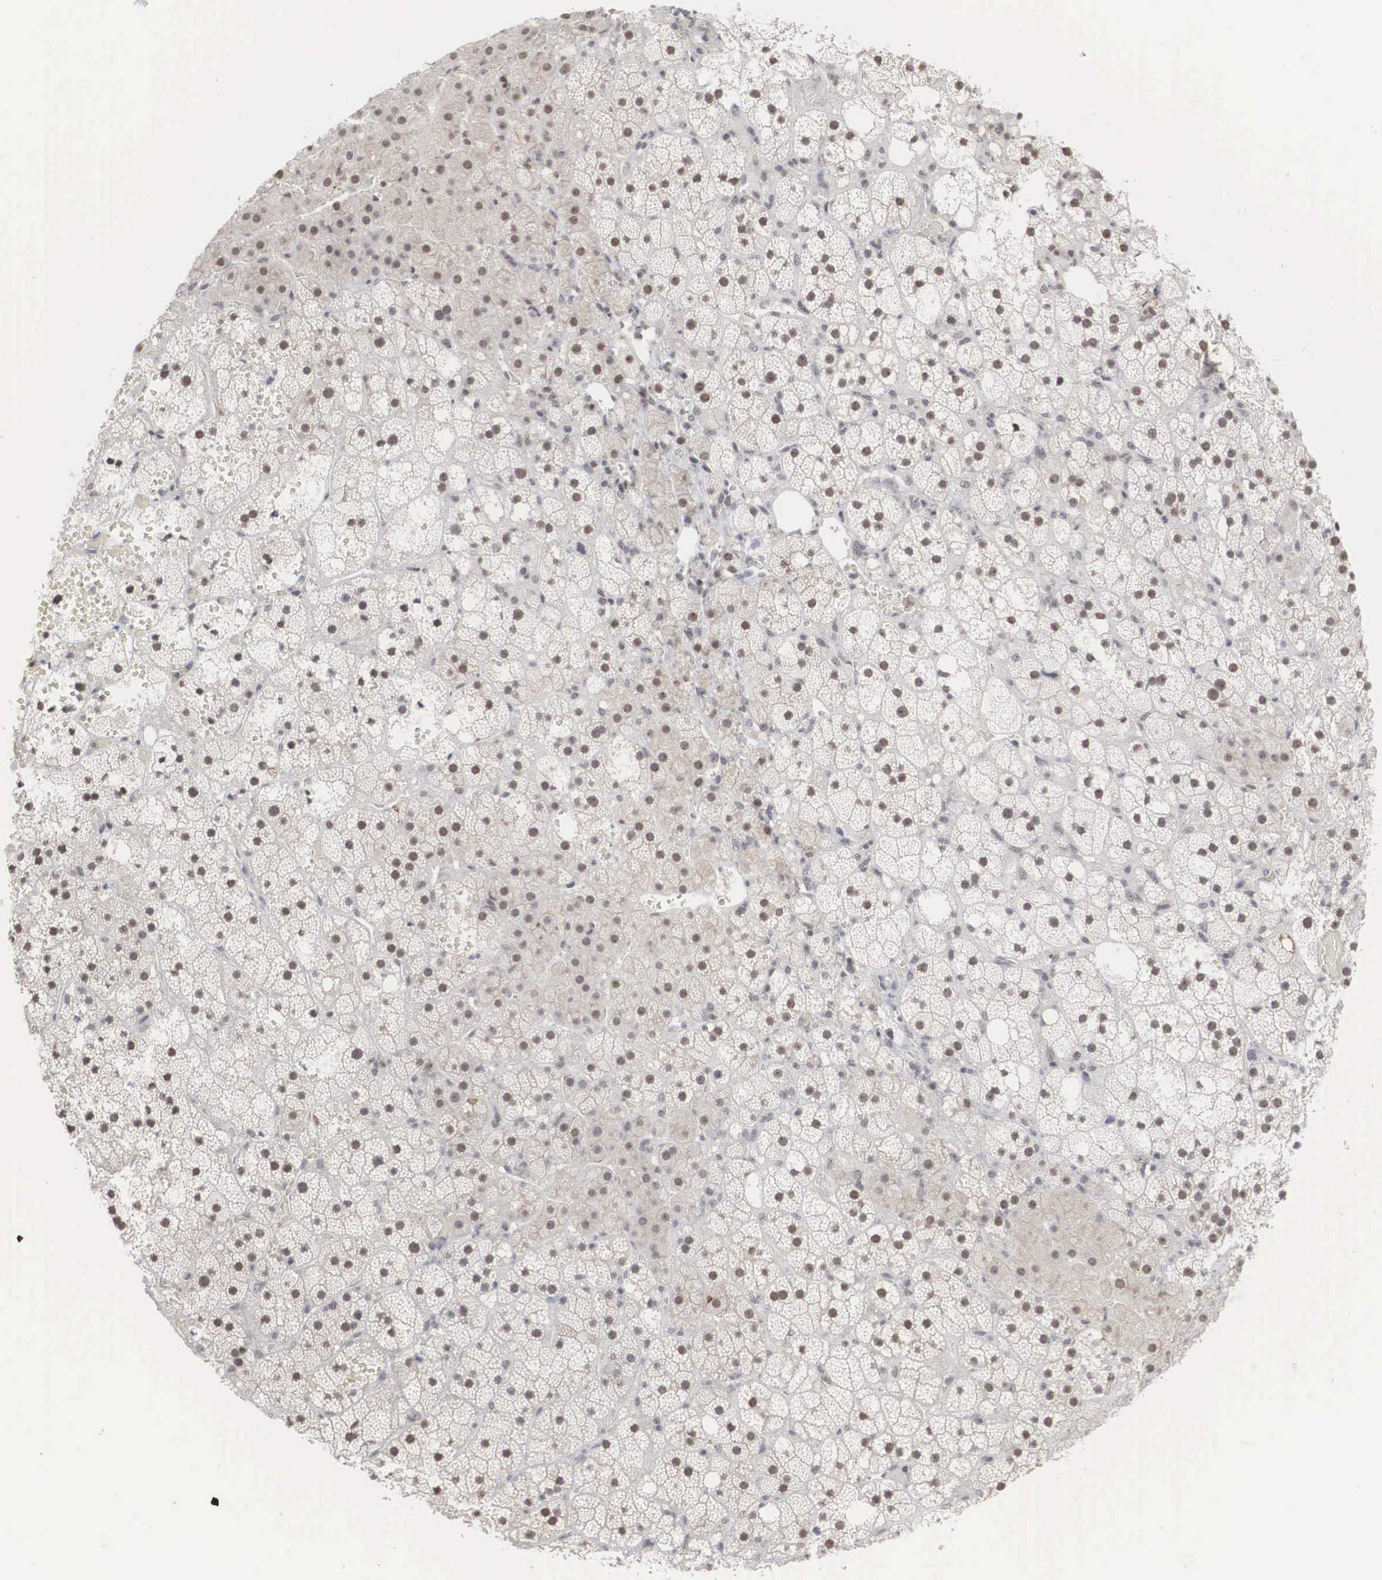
{"staining": {"intensity": "weak", "quantity": ">75%", "location": "nuclear"}, "tissue": "adrenal gland", "cell_type": "Glandular cells", "image_type": "normal", "snomed": [{"axis": "morphology", "description": "Normal tissue, NOS"}, {"axis": "topography", "description": "Adrenal gland"}], "caption": "DAB (3,3'-diaminobenzidine) immunohistochemical staining of benign adrenal gland exhibits weak nuclear protein positivity in about >75% of glandular cells. Immunohistochemistry stains the protein in brown and the nuclei are stained blue.", "gene": "AUTS2", "patient": {"sex": "male", "age": 53}}